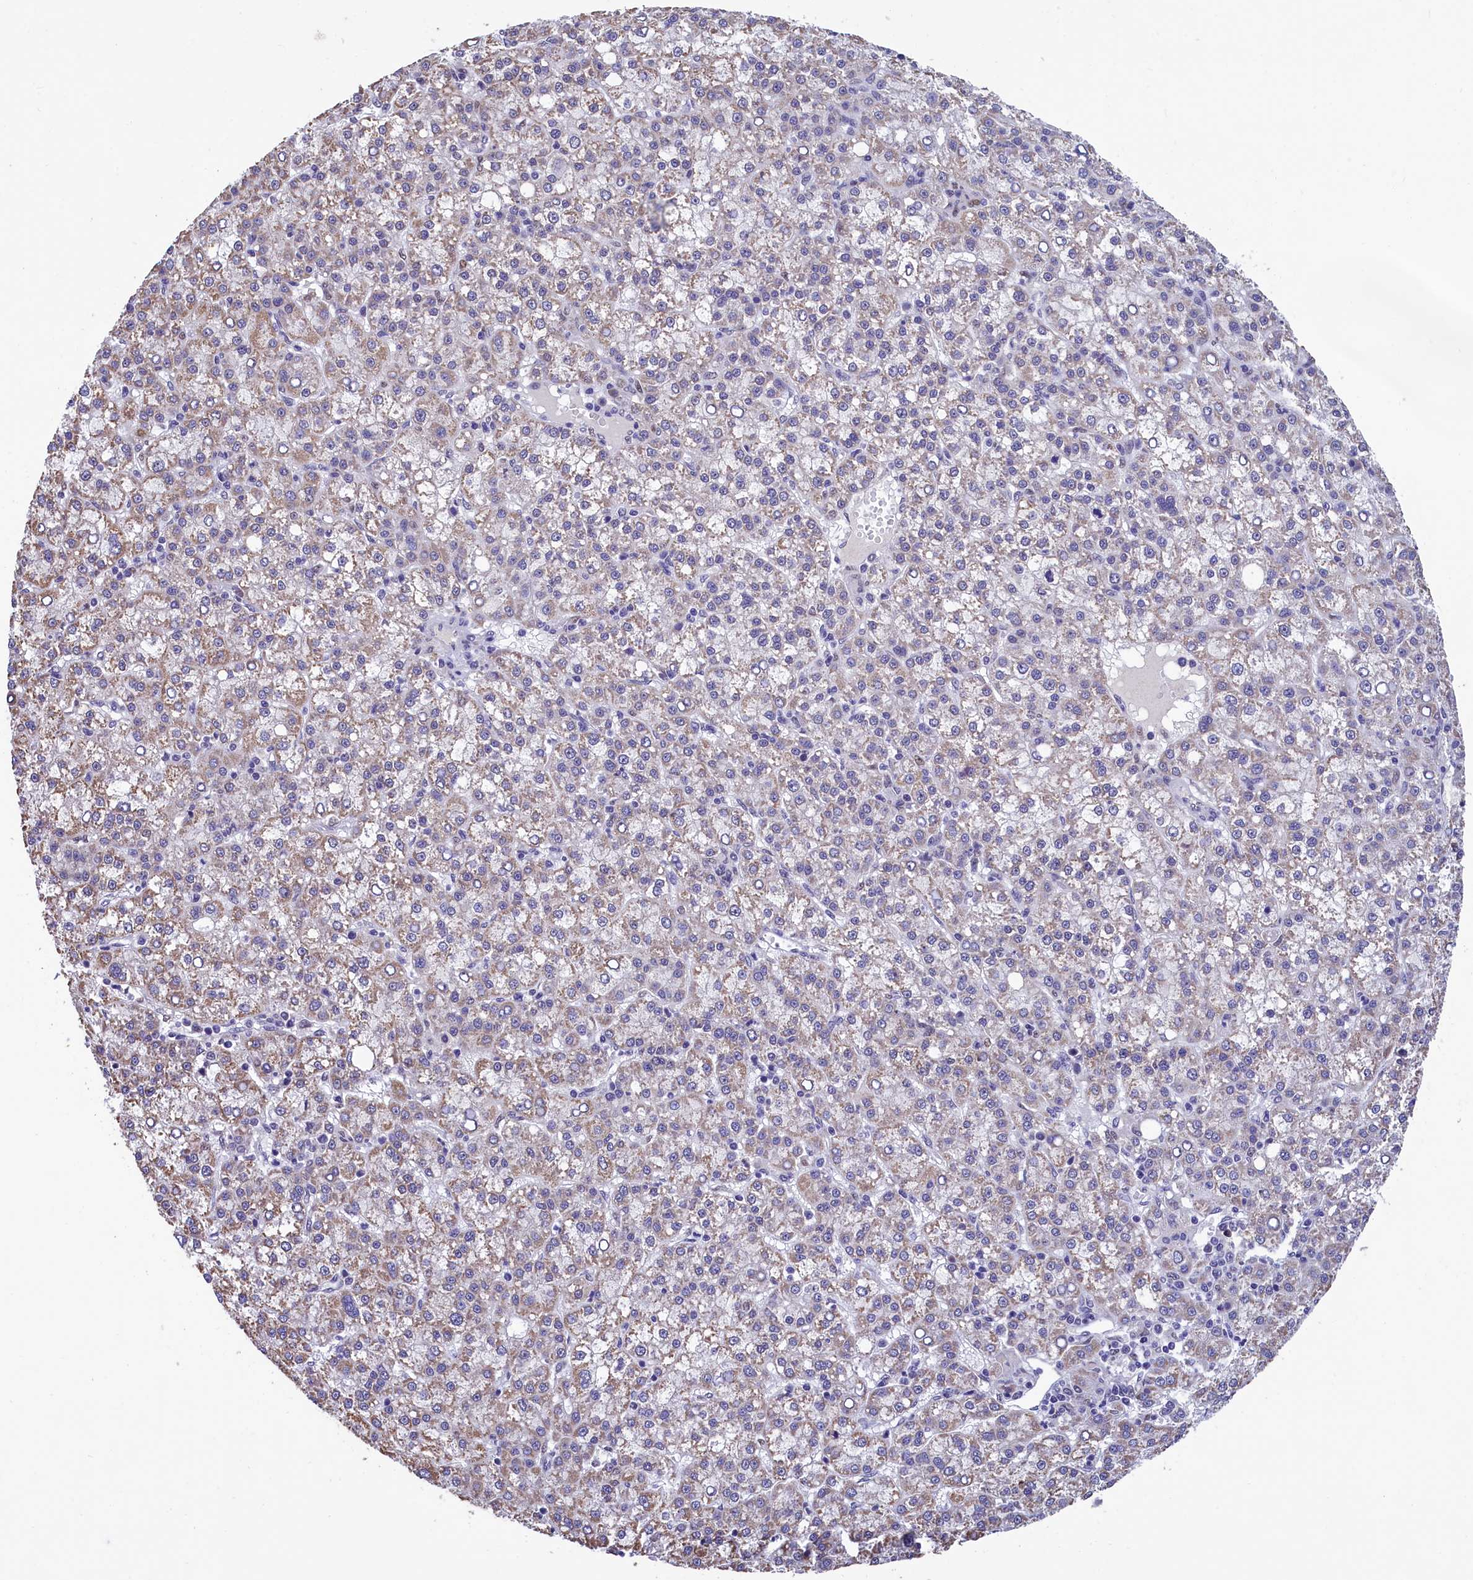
{"staining": {"intensity": "weak", "quantity": "25%-75%", "location": "cytoplasmic/membranous"}, "tissue": "liver cancer", "cell_type": "Tumor cells", "image_type": "cancer", "snomed": [{"axis": "morphology", "description": "Carcinoma, Hepatocellular, NOS"}, {"axis": "topography", "description": "Liver"}], "caption": "About 25%-75% of tumor cells in liver cancer (hepatocellular carcinoma) display weak cytoplasmic/membranous protein positivity as visualized by brown immunohistochemical staining.", "gene": "HECTD4", "patient": {"sex": "female", "age": 58}}